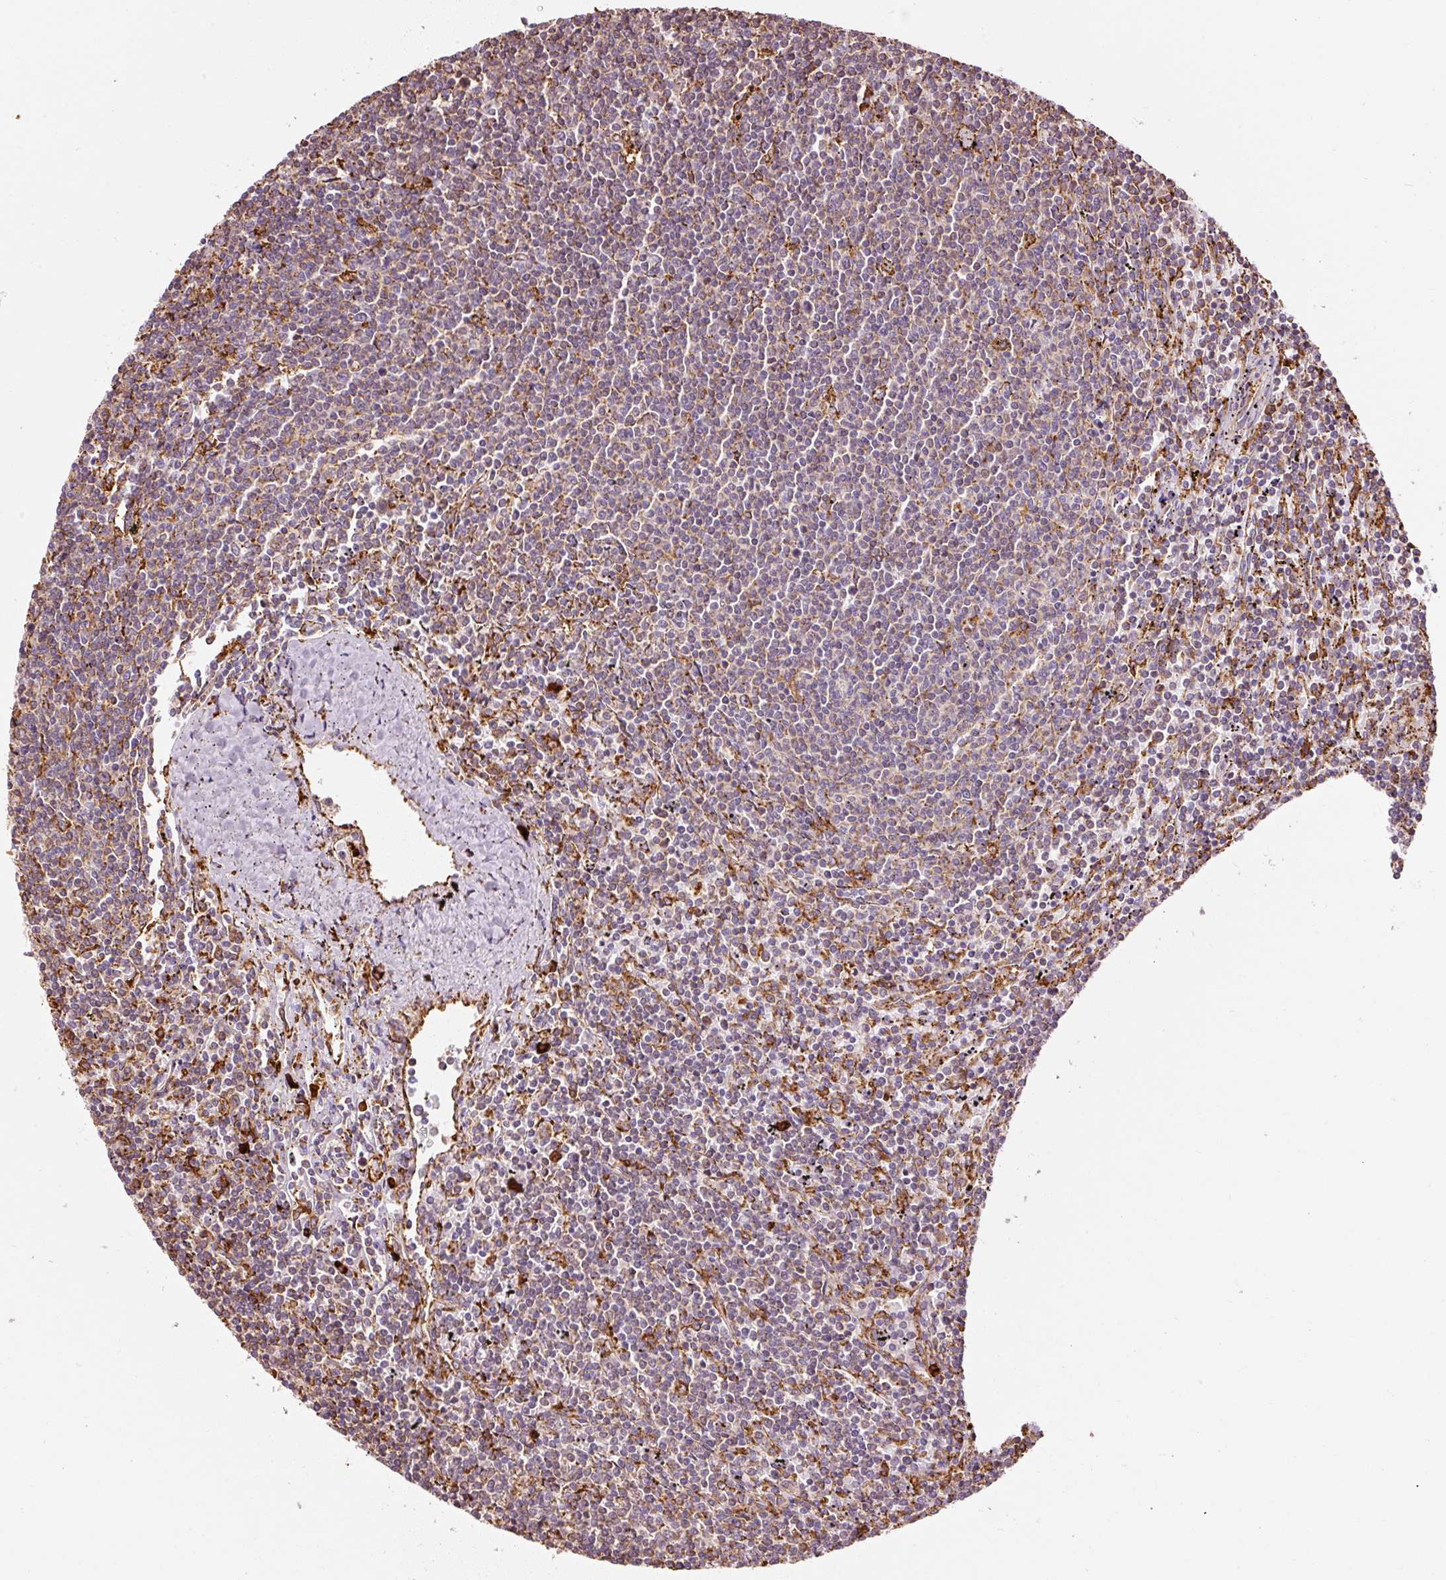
{"staining": {"intensity": "weak", "quantity": "<25%", "location": "cytoplasmic/membranous"}, "tissue": "lymphoma", "cell_type": "Tumor cells", "image_type": "cancer", "snomed": [{"axis": "morphology", "description": "Malignant lymphoma, non-Hodgkin's type, Low grade"}, {"axis": "topography", "description": "Spleen"}], "caption": "Protein analysis of lymphoma shows no significant staining in tumor cells.", "gene": "KLC1", "patient": {"sex": "female", "age": 50}}